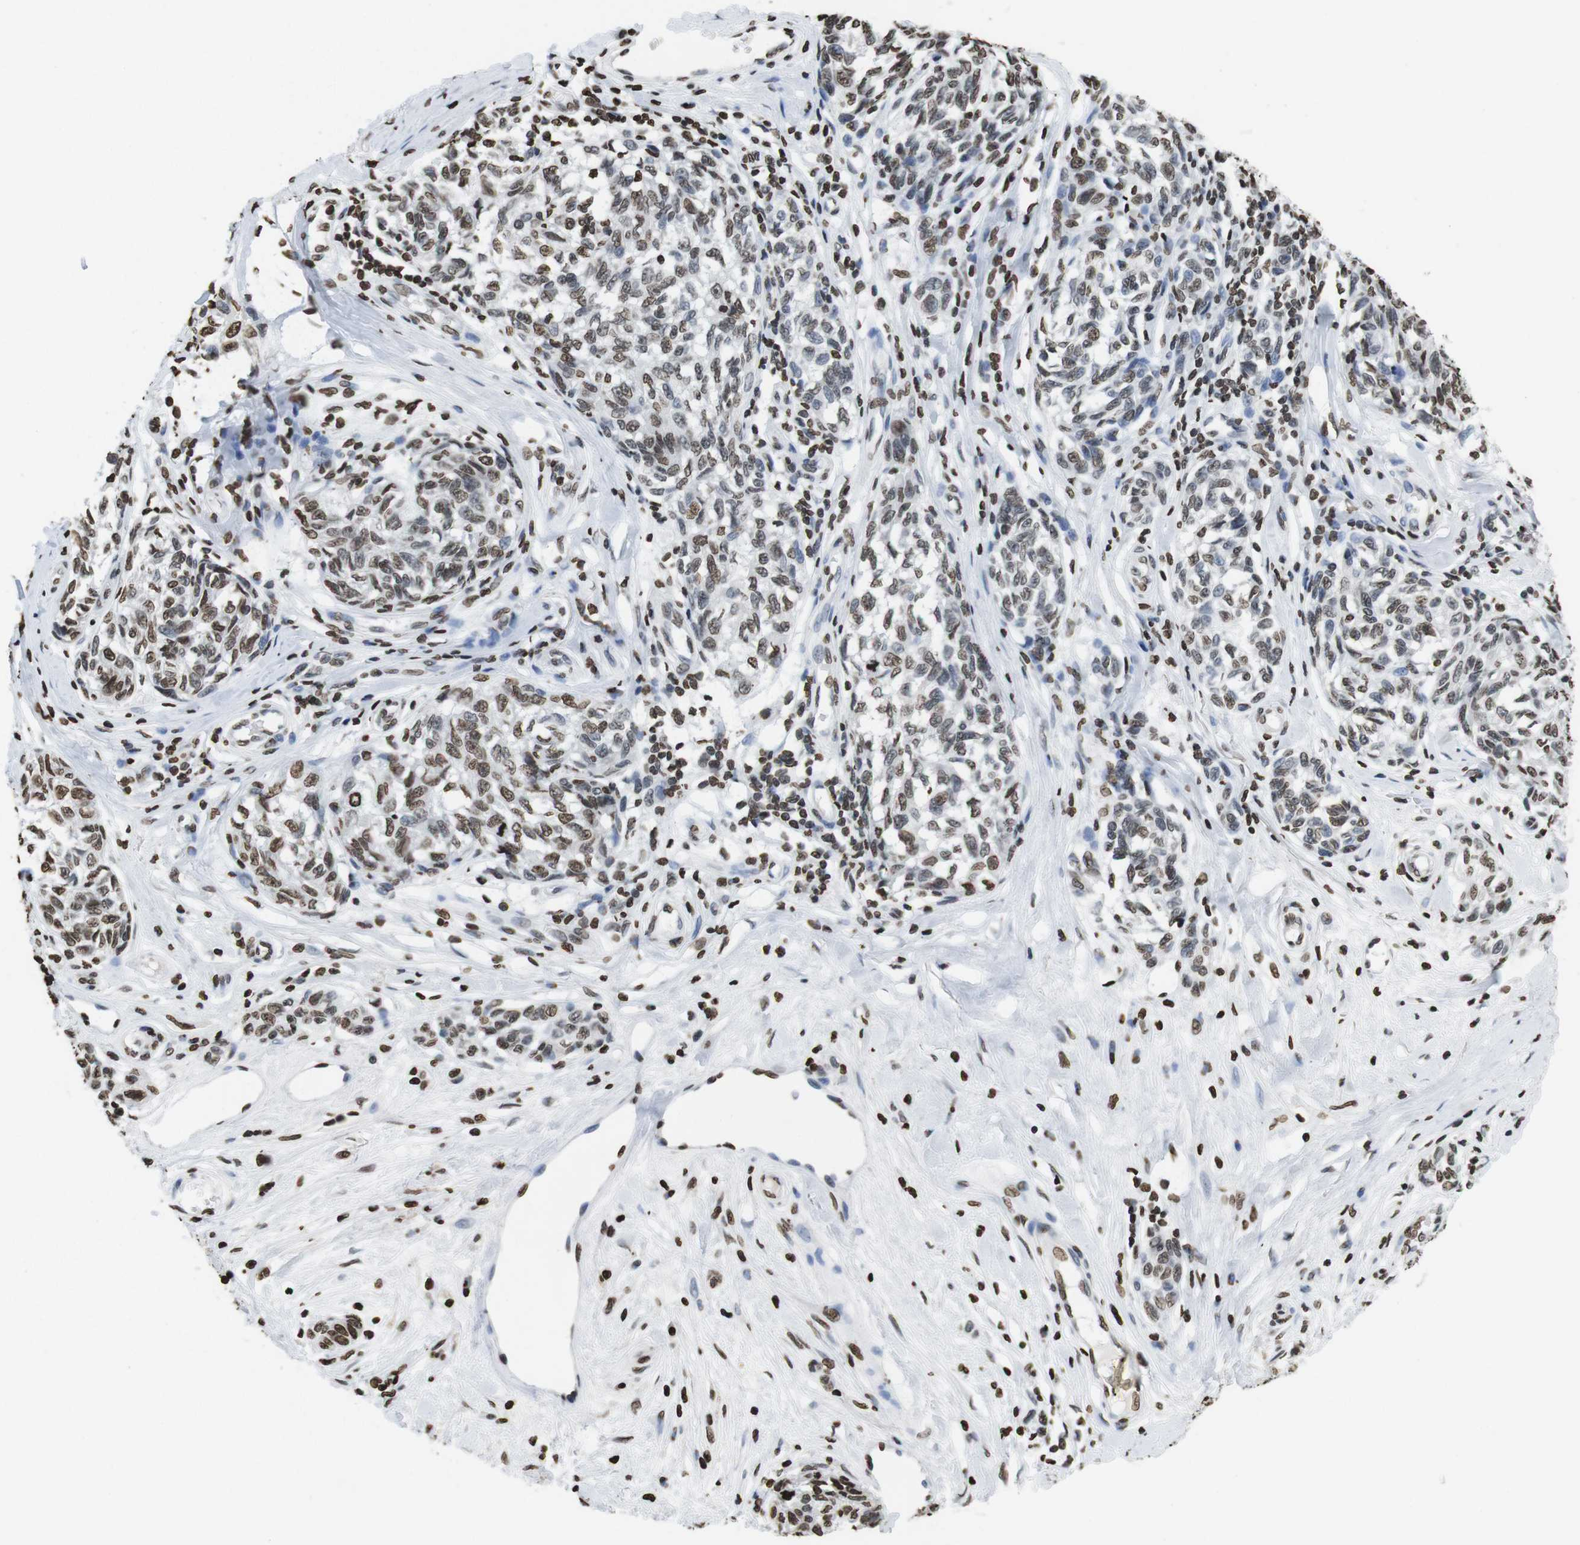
{"staining": {"intensity": "moderate", "quantity": ">75%", "location": "nuclear"}, "tissue": "melanoma", "cell_type": "Tumor cells", "image_type": "cancer", "snomed": [{"axis": "morphology", "description": "Malignant melanoma, NOS"}, {"axis": "topography", "description": "Skin"}], "caption": "A medium amount of moderate nuclear positivity is identified in approximately >75% of tumor cells in melanoma tissue.", "gene": "BSX", "patient": {"sex": "female", "age": 64}}